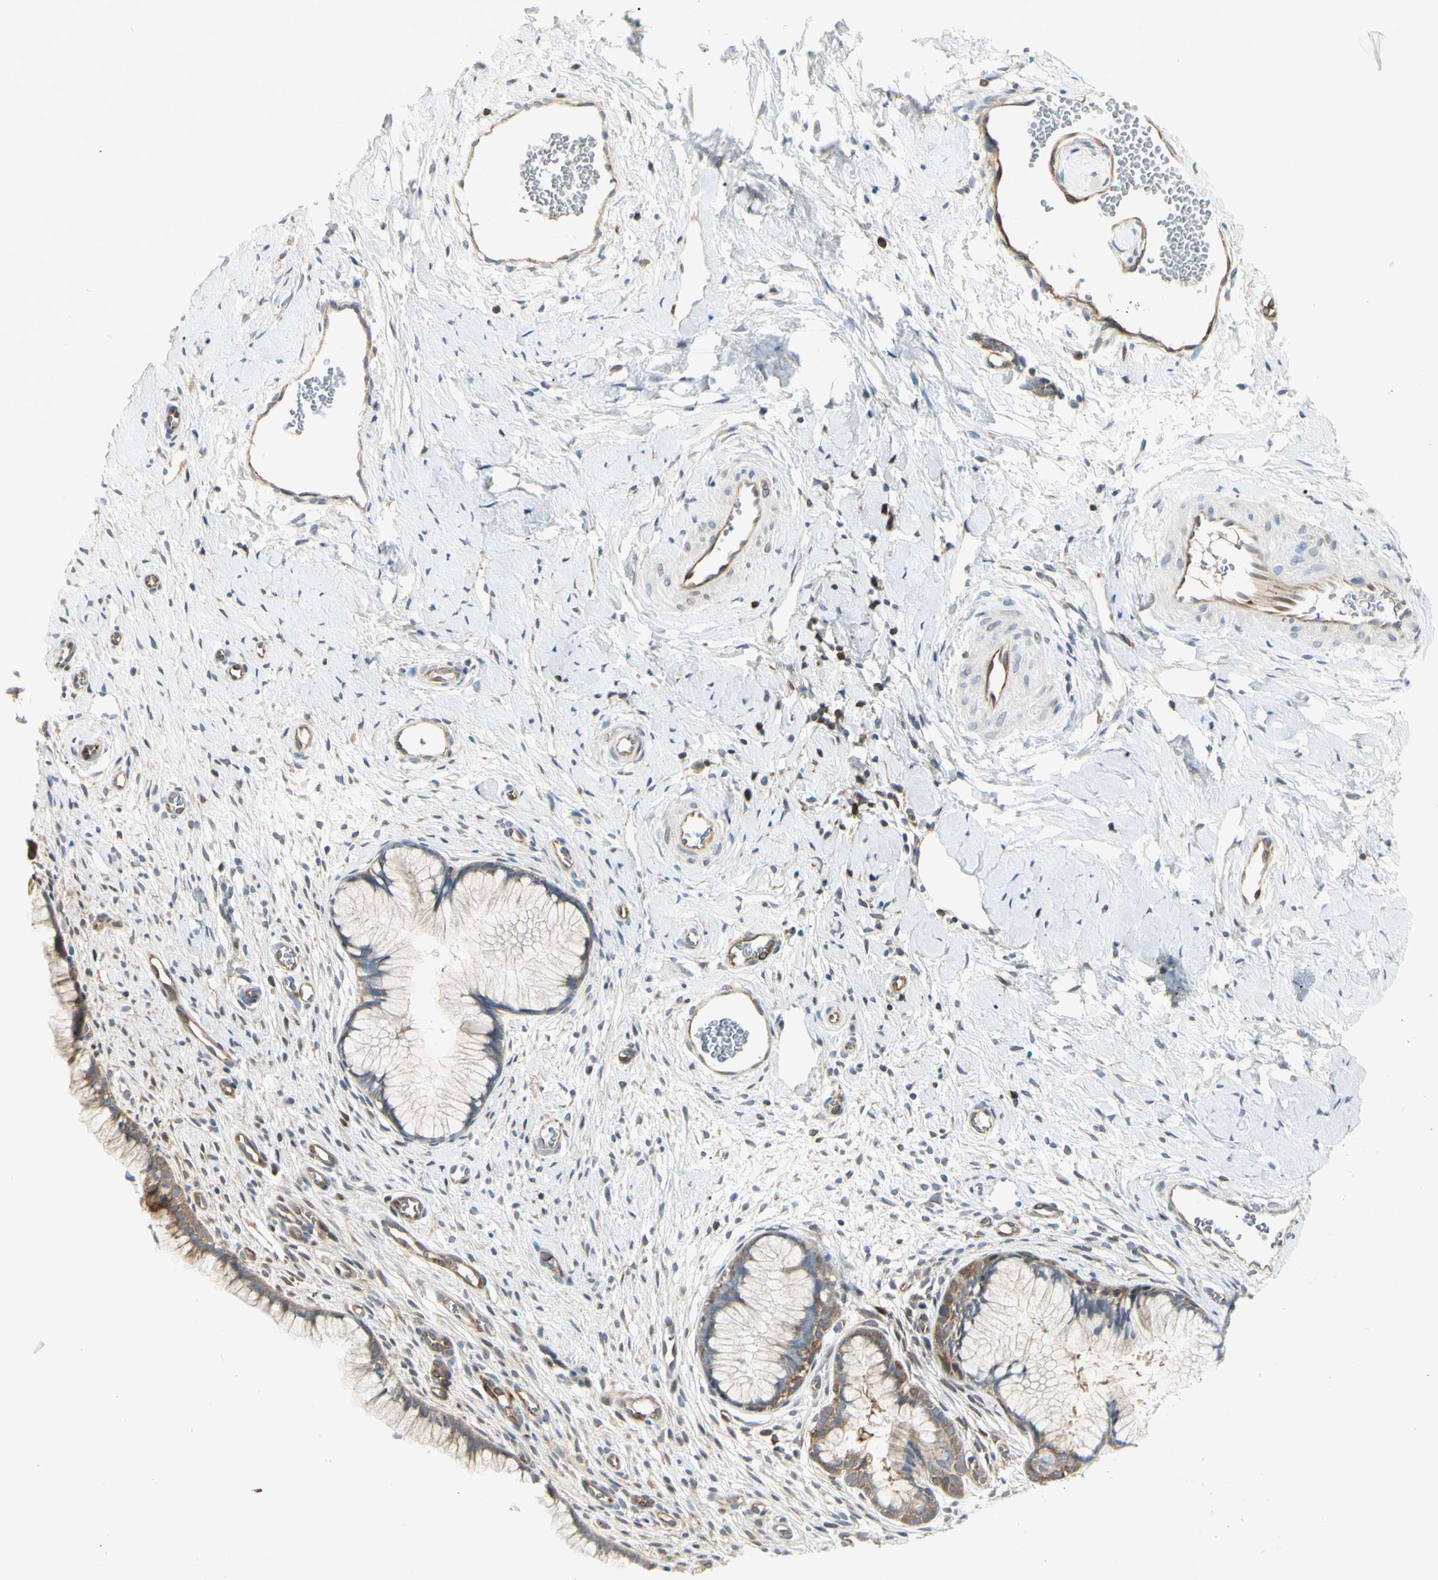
{"staining": {"intensity": "moderate", "quantity": ">75%", "location": "cytoplasmic/membranous"}, "tissue": "cervix", "cell_type": "Glandular cells", "image_type": "normal", "snomed": [{"axis": "morphology", "description": "Normal tissue, NOS"}, {"axis": "topography", "description": "Cervix"}], "caption": "Brown immunohistochemical staining in benign human cervix exhibits moderate cytoplasmic/membranous staining in approximately >75% of glandular cells. The staining was performed using DAB to visualize the protein expression in brown, while the nuclei were stained in blue with hematoxylin (Magnification: 20x).", "gene": "NFKB2", "patient": {"sex": "female", "age": 65}}